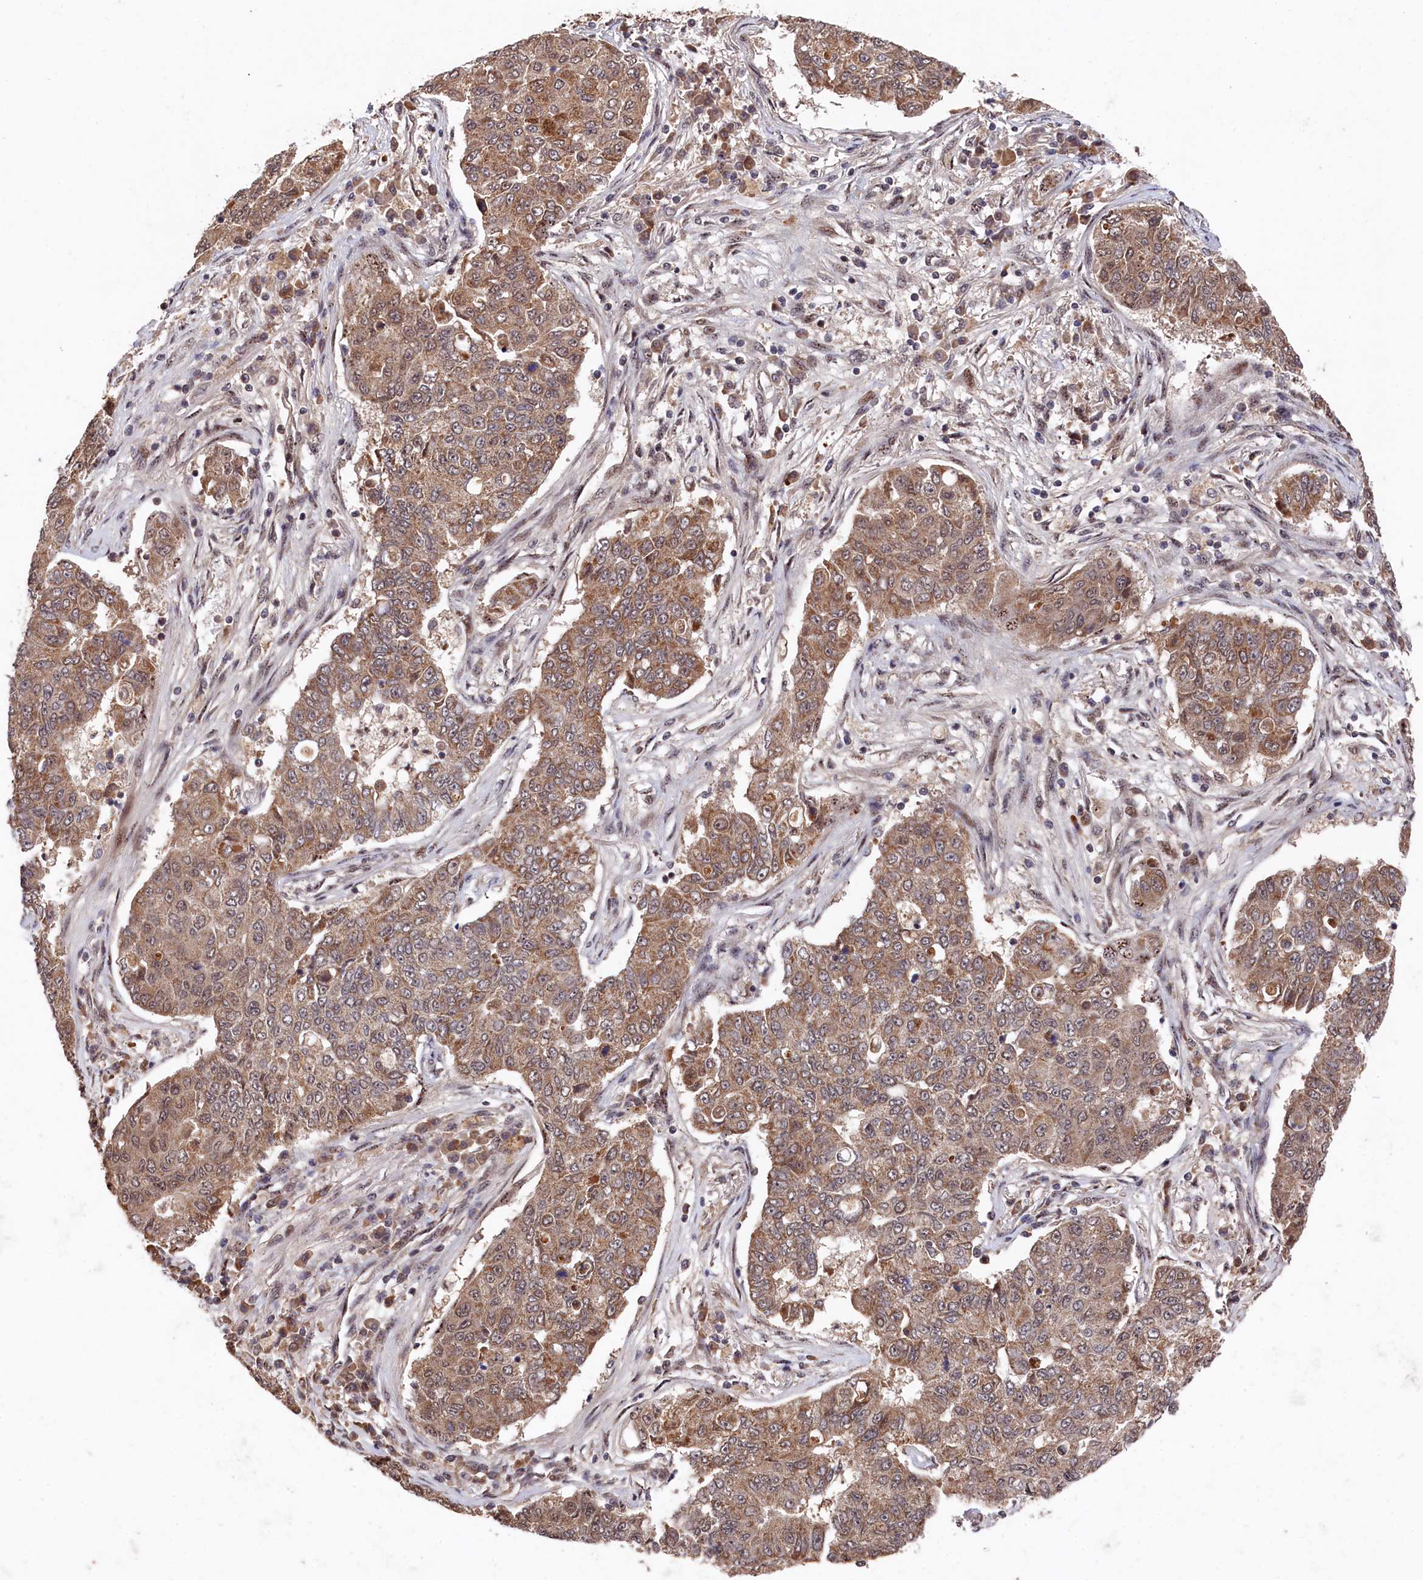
{"staining": {"intensity": "moderate", "quantity": ">75%", "location": "cytoplasmic/membranous"}, "tissue": "lung cancer", "cell_type": "Tumor cells", "image_type": "cancer", "snomed": [{"axis": "morphology", "description": "Squamous cell carcinoma, NOS"}, {"axis": "topography", "description": "Lung"}], "caption": "Squamous cell carcinoma (lung) stained with a protein marker displays moderate staining in tumor cells.", "gene": "CLPX", "patient": {"sex": "male", "age": 74}}